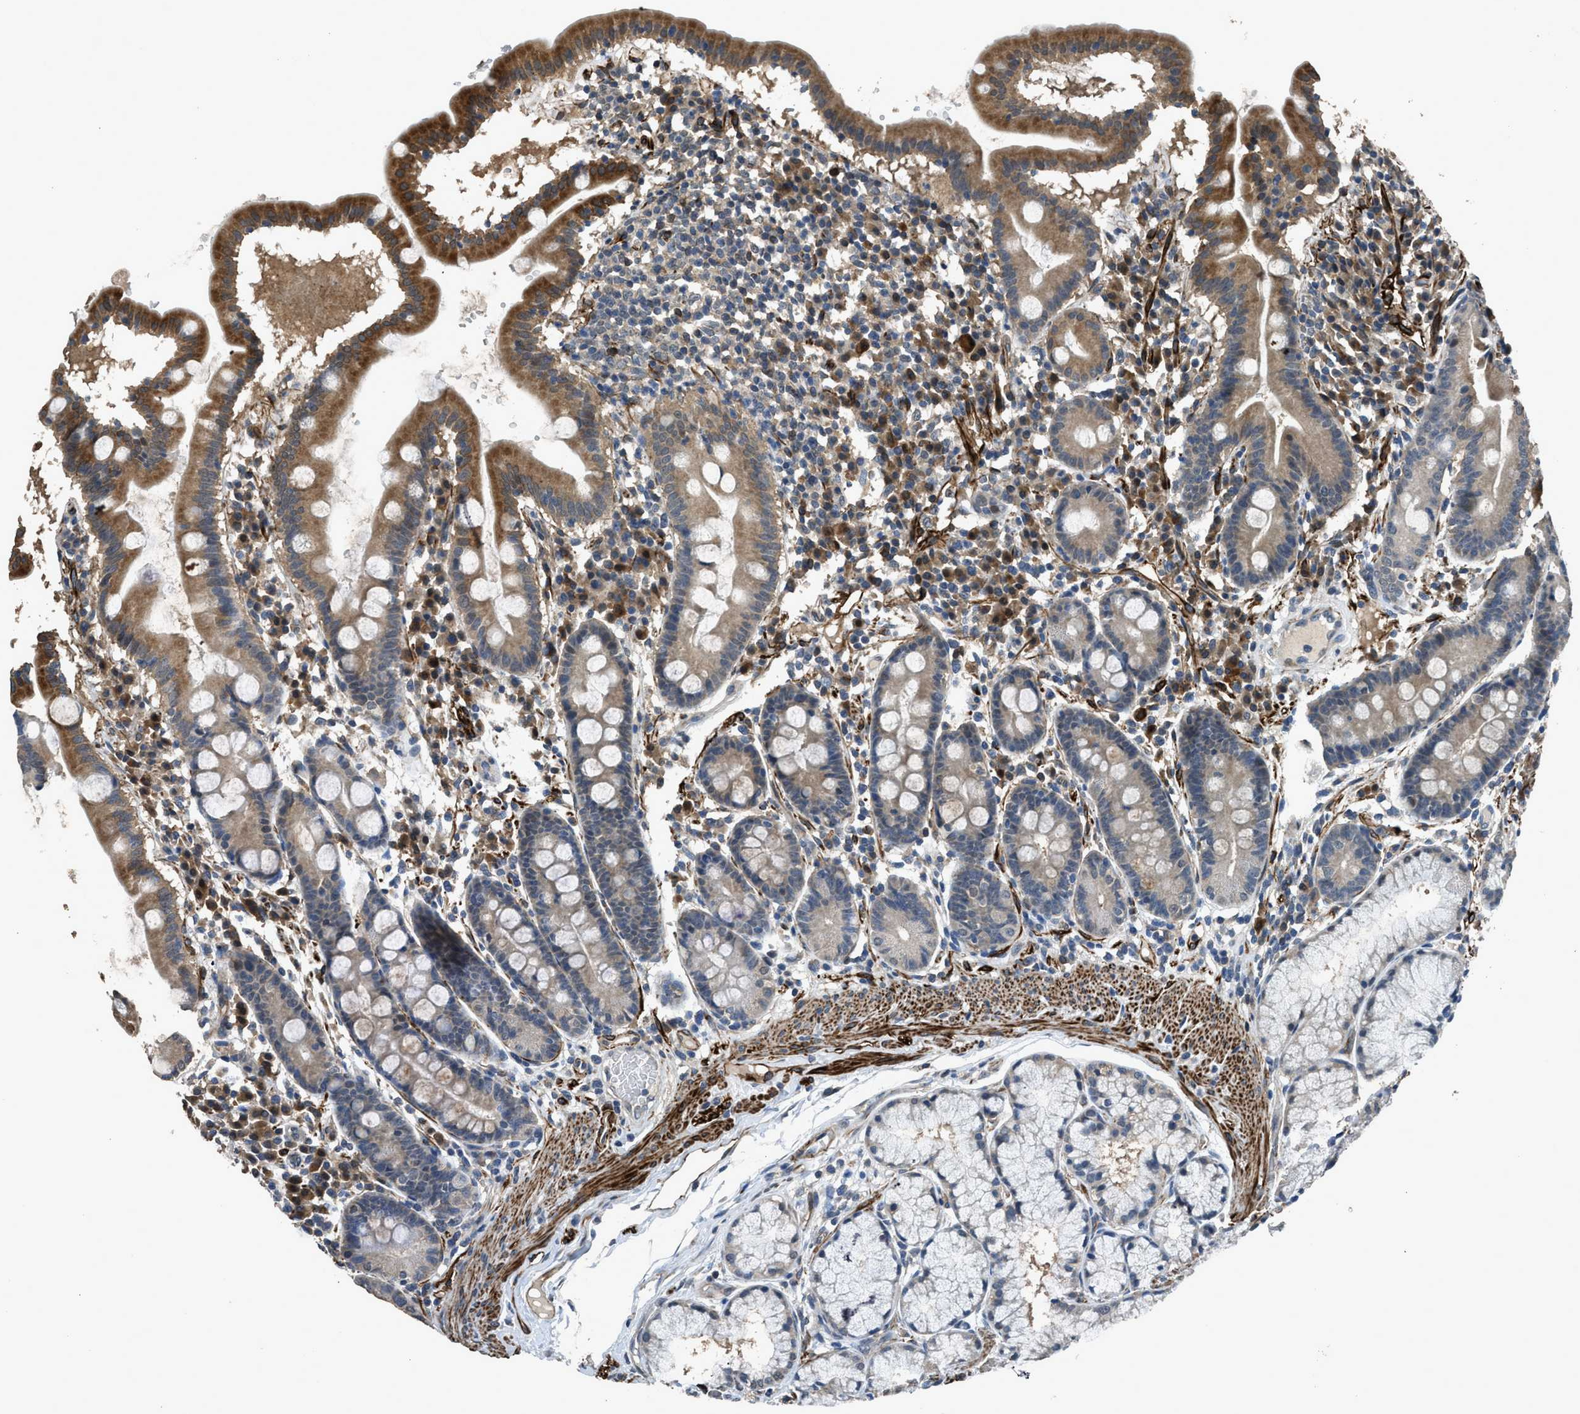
{"staining": {"intensity": "moderate", "quantity": ">75%", "location": "cytoplasmic/membranous"}, "tissue": "duodenum", "cell_type": "Glandular cells", "image_type": "normal", "snomed": [{"axis": "morphology", "description": "Normal tissue, NOS"}, {"axis": "topography", "description": "Duodenum"}], "caption": "Moderate cytoplasmic/membranous staining for a protein is appreciated in about >75% of glandular cells of normal duodenum using immunohistochemistry.", "gene": "SYNM", "patient": {"sex": "male", "age": 50}}